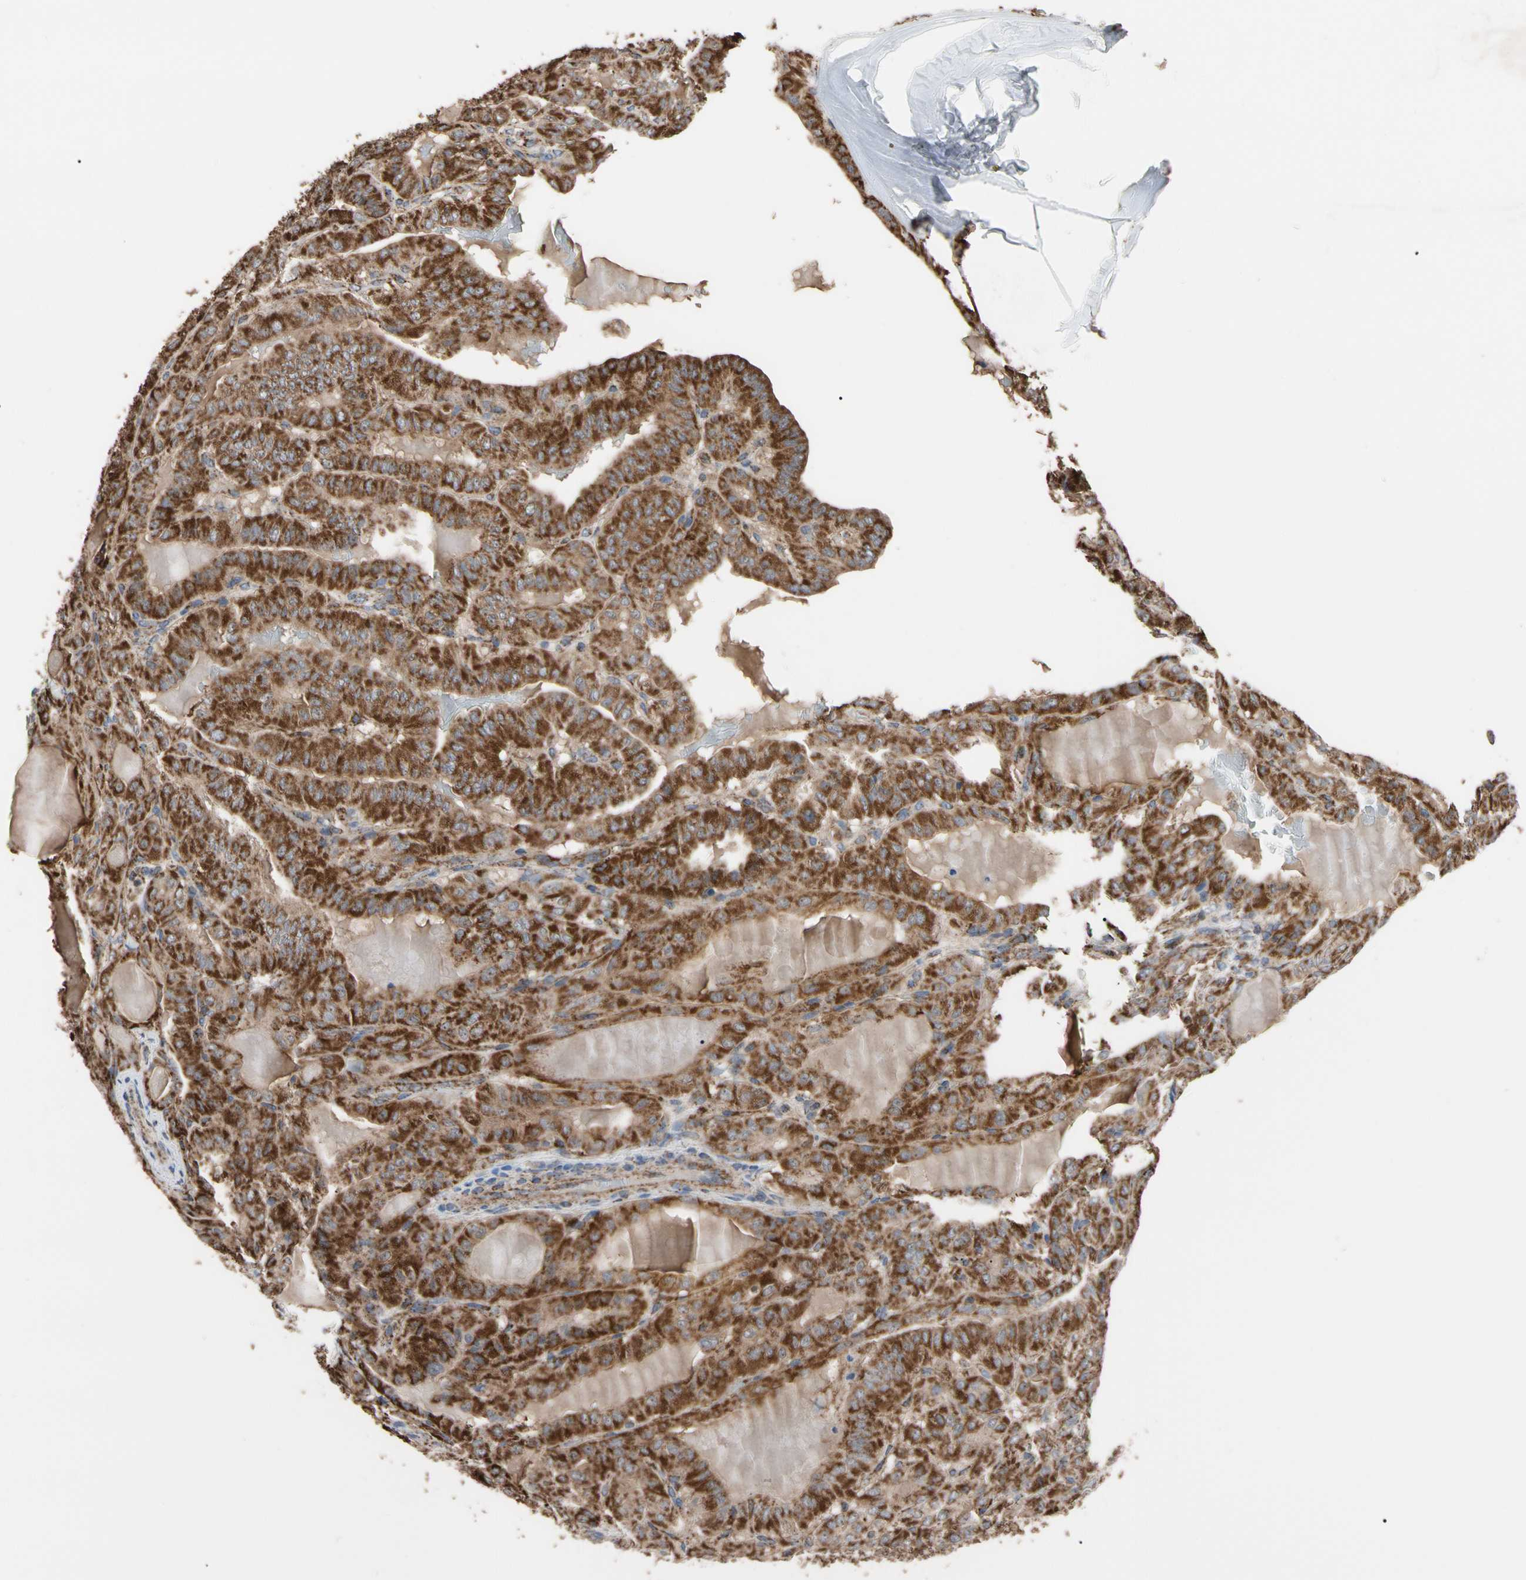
{"staining": {"intensity": "strong", "quantity": ">75%", "location": "cytoplasmic/membranous"}, "tissue": "thyroid cancer", "cell_type": "Tumor cells", "image_type": "cancer", "snomed": [{"axis": "morphology", "description": "Papillary adenocarcinoma, NOS"}, {"axis": "topography", "description": "Thyroid gland"}], "caption": "Immunohistochemical staining of human papillary adenocarcinoma (thyroid) displays strong cytoplasmic/membranous protein staining in about >75% of tumor cells.", "gene": "FAM110B", "patient": {"sex": "male", "age": 77}}